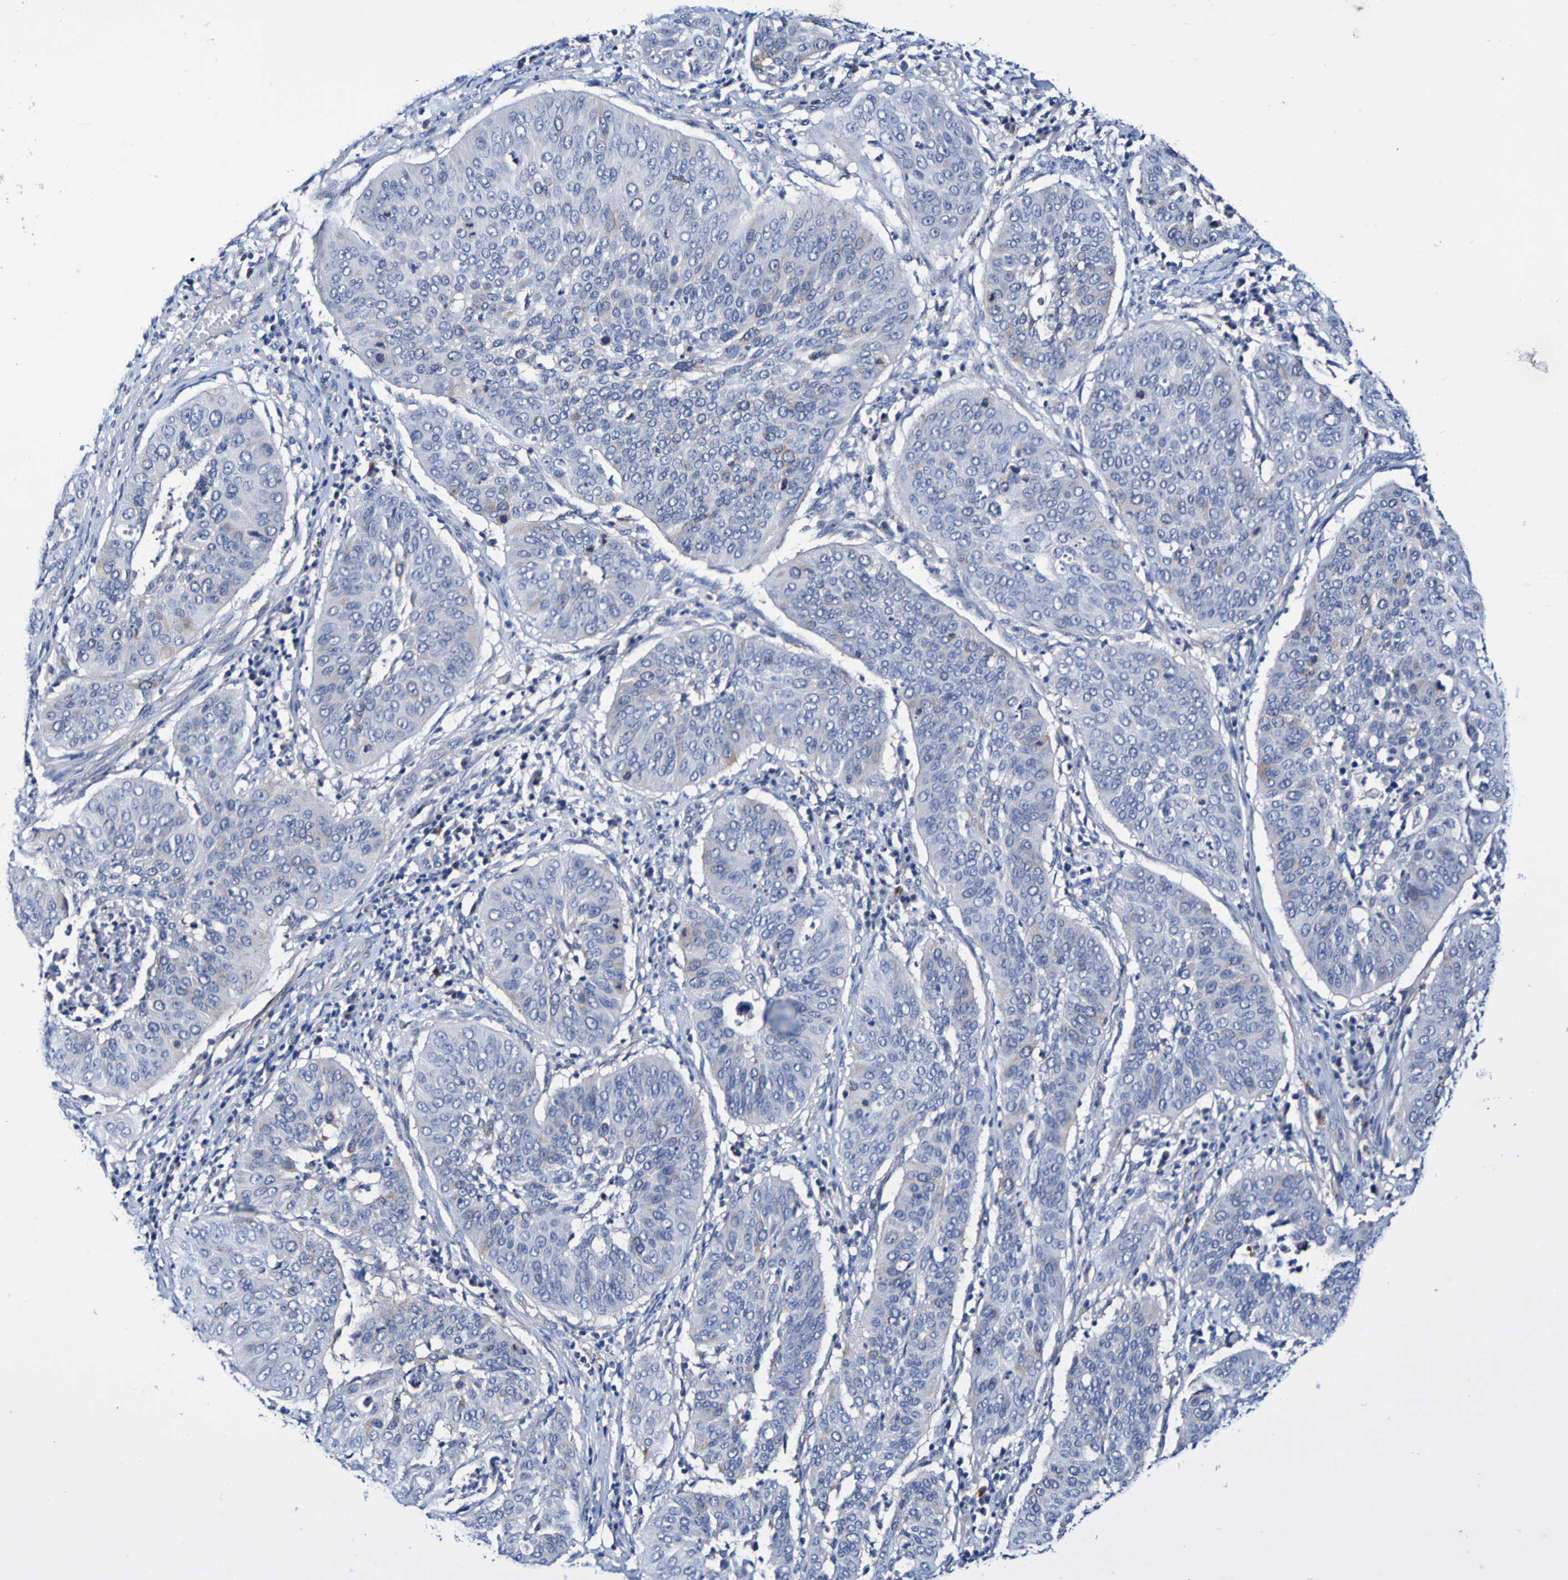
{"staining": {"intensity": "negative", "quantity": "none", "location": "none"}, "tissue": "cervical cancer", "cell_type": "Tumor cells", "image_type": "cancer", "snomed": [{"axis": "morphology", "description": "Normal tissue, NOS"}, {"axis": "morphology", "description": "Squamous cell carcinoma, NOS"}, {"axis": "topography", "description": "Cervix"}], "caption": "This is an immunohistochemistry (IHC) image of human squamous cell carcinoma (cervical). There is no positivity in tumor cells.", "gene": "ACVR1C", "patient": {"sex": "female", "age": 39}}